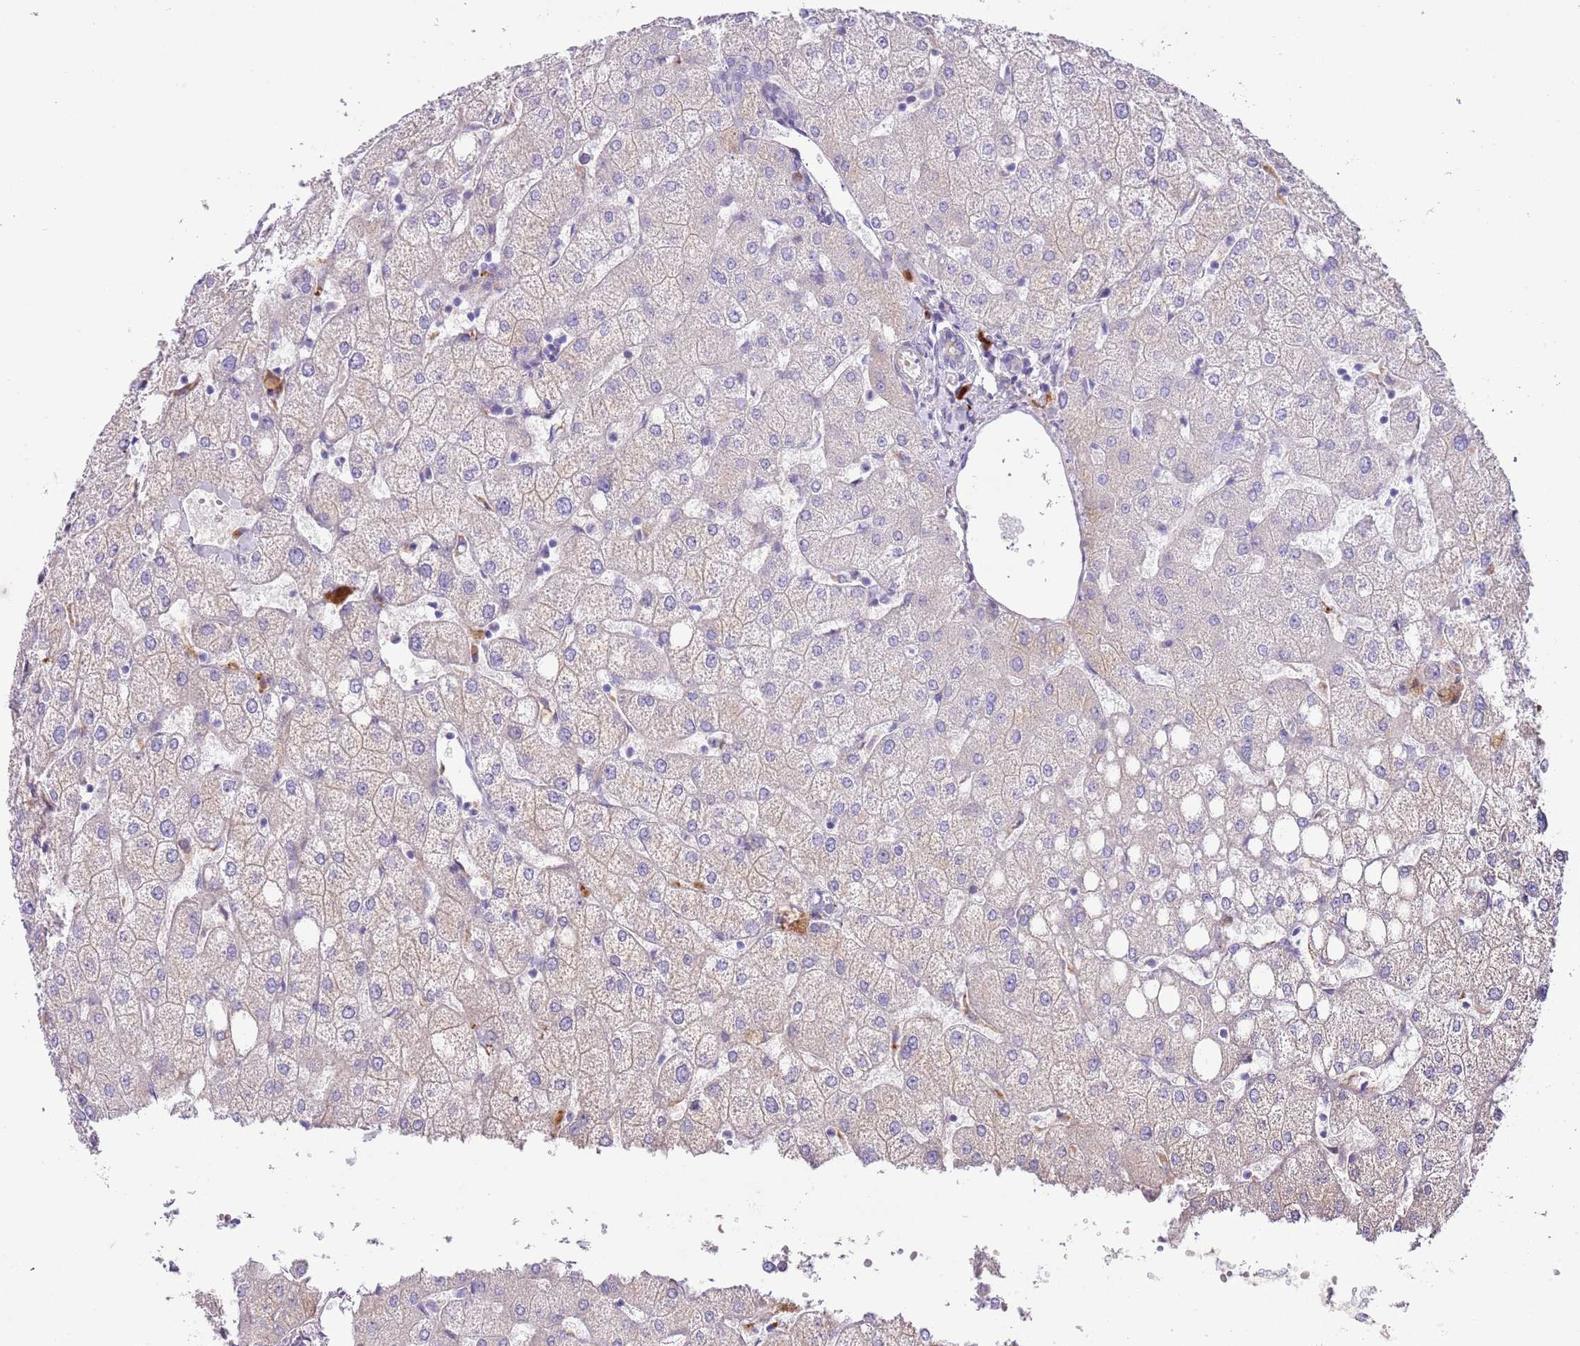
{"staining": {"intensity": "negative", "quantity": "none", "location": "none"}, "tissue": "liver", "cell_type": "Cholangiocytes", "image_type": "normal", "snomed": [{"axis": "morphology", "description": "Normal tissue, NOS"}, {"axis": "topography", "description": "Liver"}], "caption": "Cholangiocytes show no significant staining in normal liver.", "gene": "ABHD17C", "patient": {"sex": "female", "age": 54}}